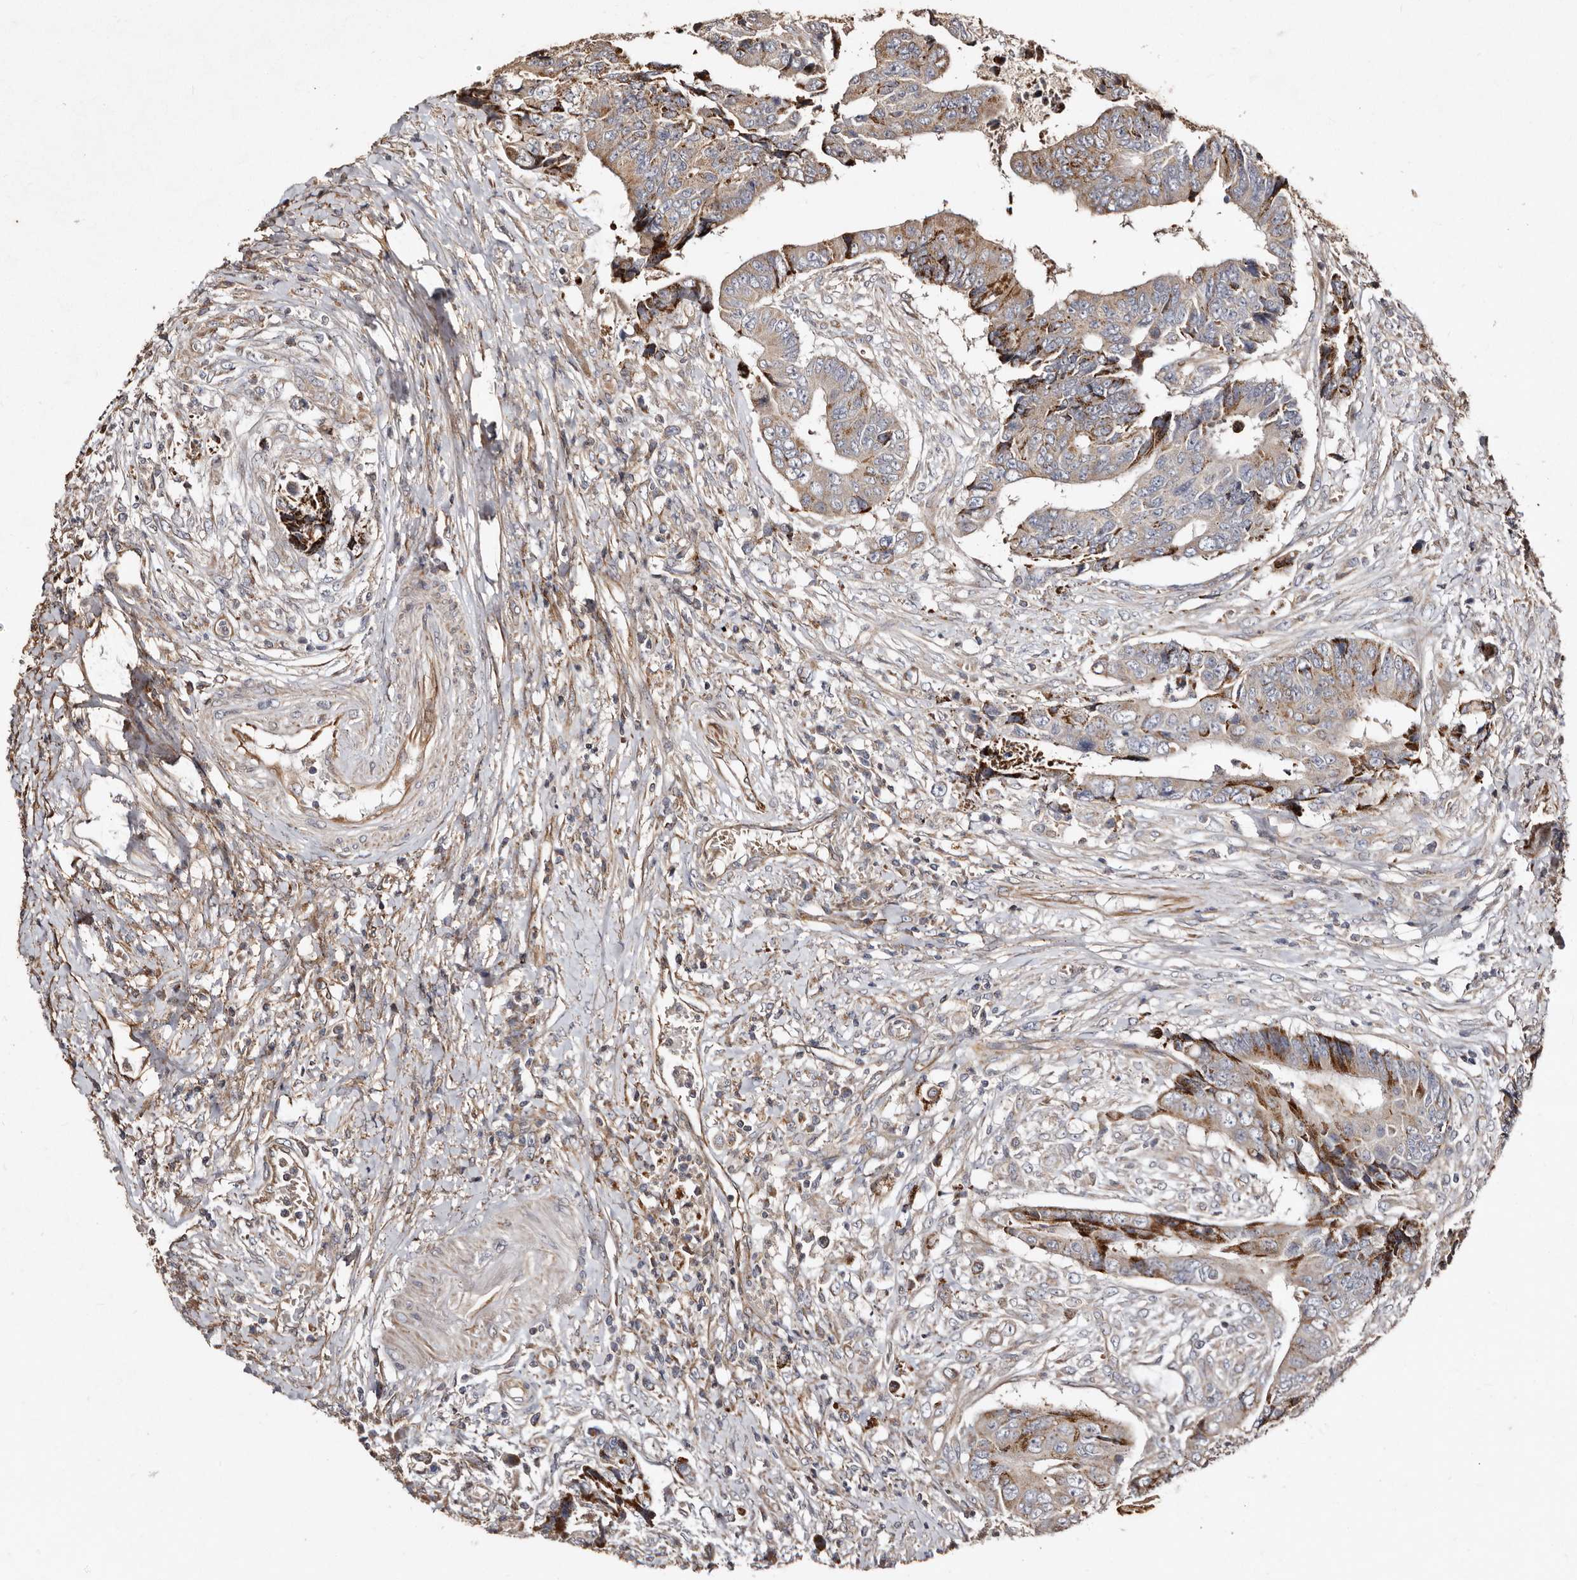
{"staining": {"intensity": "strong", "quantity": "25%-75%", "location": "cytoplasmic/membranous"}, "tissue": "colorectal cancer", "cell_type": "Tumor cells", "image_type": "cancer", "snomed": [{"axis": "morphology", "description": "Adenocarcinoma, NOS"}, {"axis": "topography", "description": "Rectum"}], "caption": "Protein expression by IHC shows strong cytoplasmic/membranous staining in approximately 25%-75% of tumor cells in colorectal cancer.", "gene": "MACC1", "patient": {"sex": "male", "age": 84}}